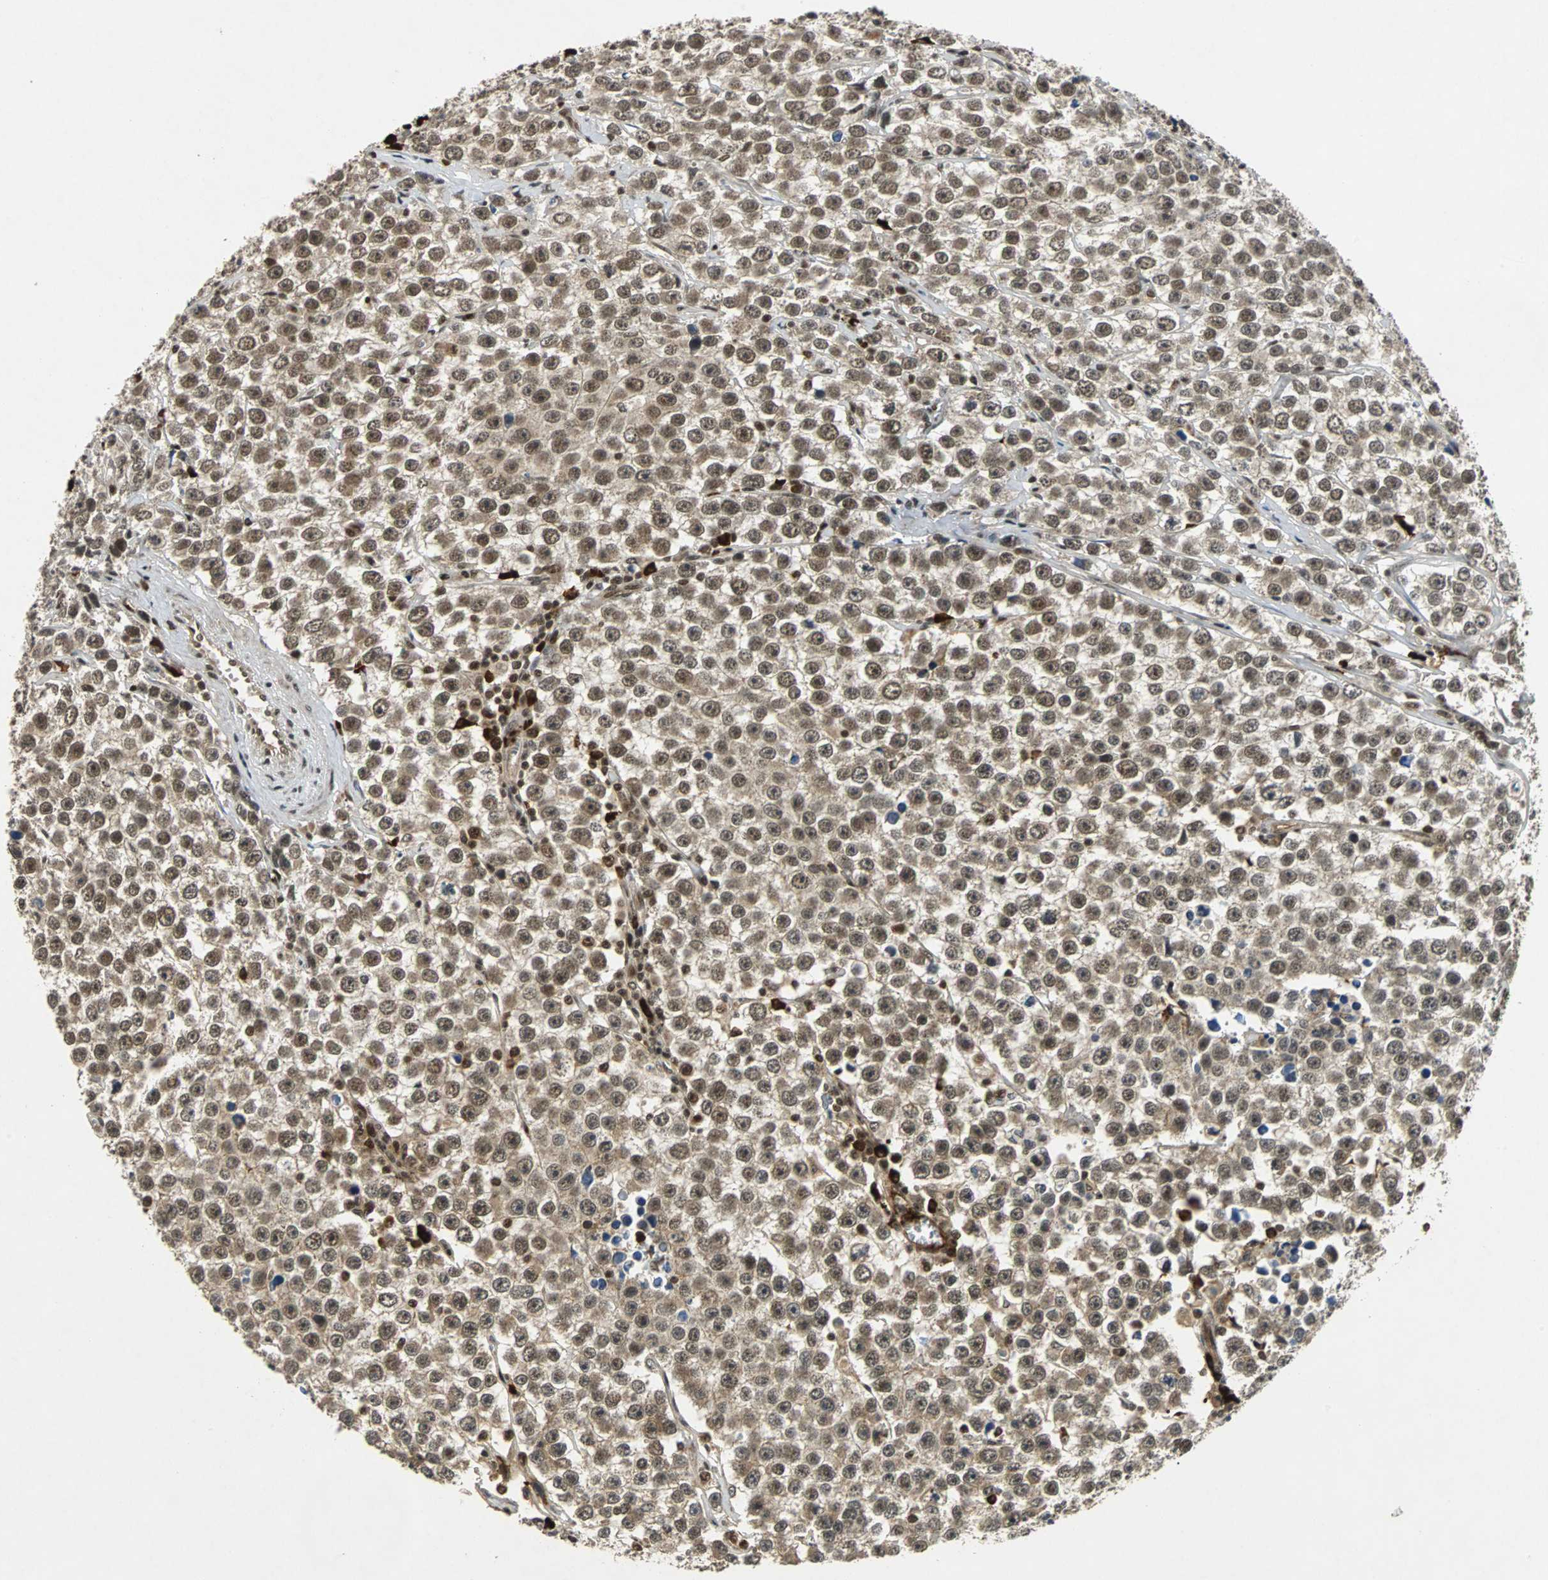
{"staining": {"intensity": "moderate", "quantity": ">75%", "location": "cytoplasmic/membranous,nuclear"}, "tissue": "testis cancer", "cell_type": "Tumor cells", "image_type": "cancer", "snomed": [{"axis": "morphology", "description": "Seminoma, NOS"}, {"axis": "morphology", "description": "Carcinoma, Embryonal, NOS"}, {"axis": "topography", "description": "Testis"}], "caption": "Immunohistochemistry (IHC) of human seminoma (testis) shows medium levels of moderate cytoplasmic/membranous and nuclear expression in about >75% of tumor cells. The protein of interest is shown in brown color, while the nuclei are stained blue.", "gene": "TAF5", "patient": {"sex": "male", "age": 52}}